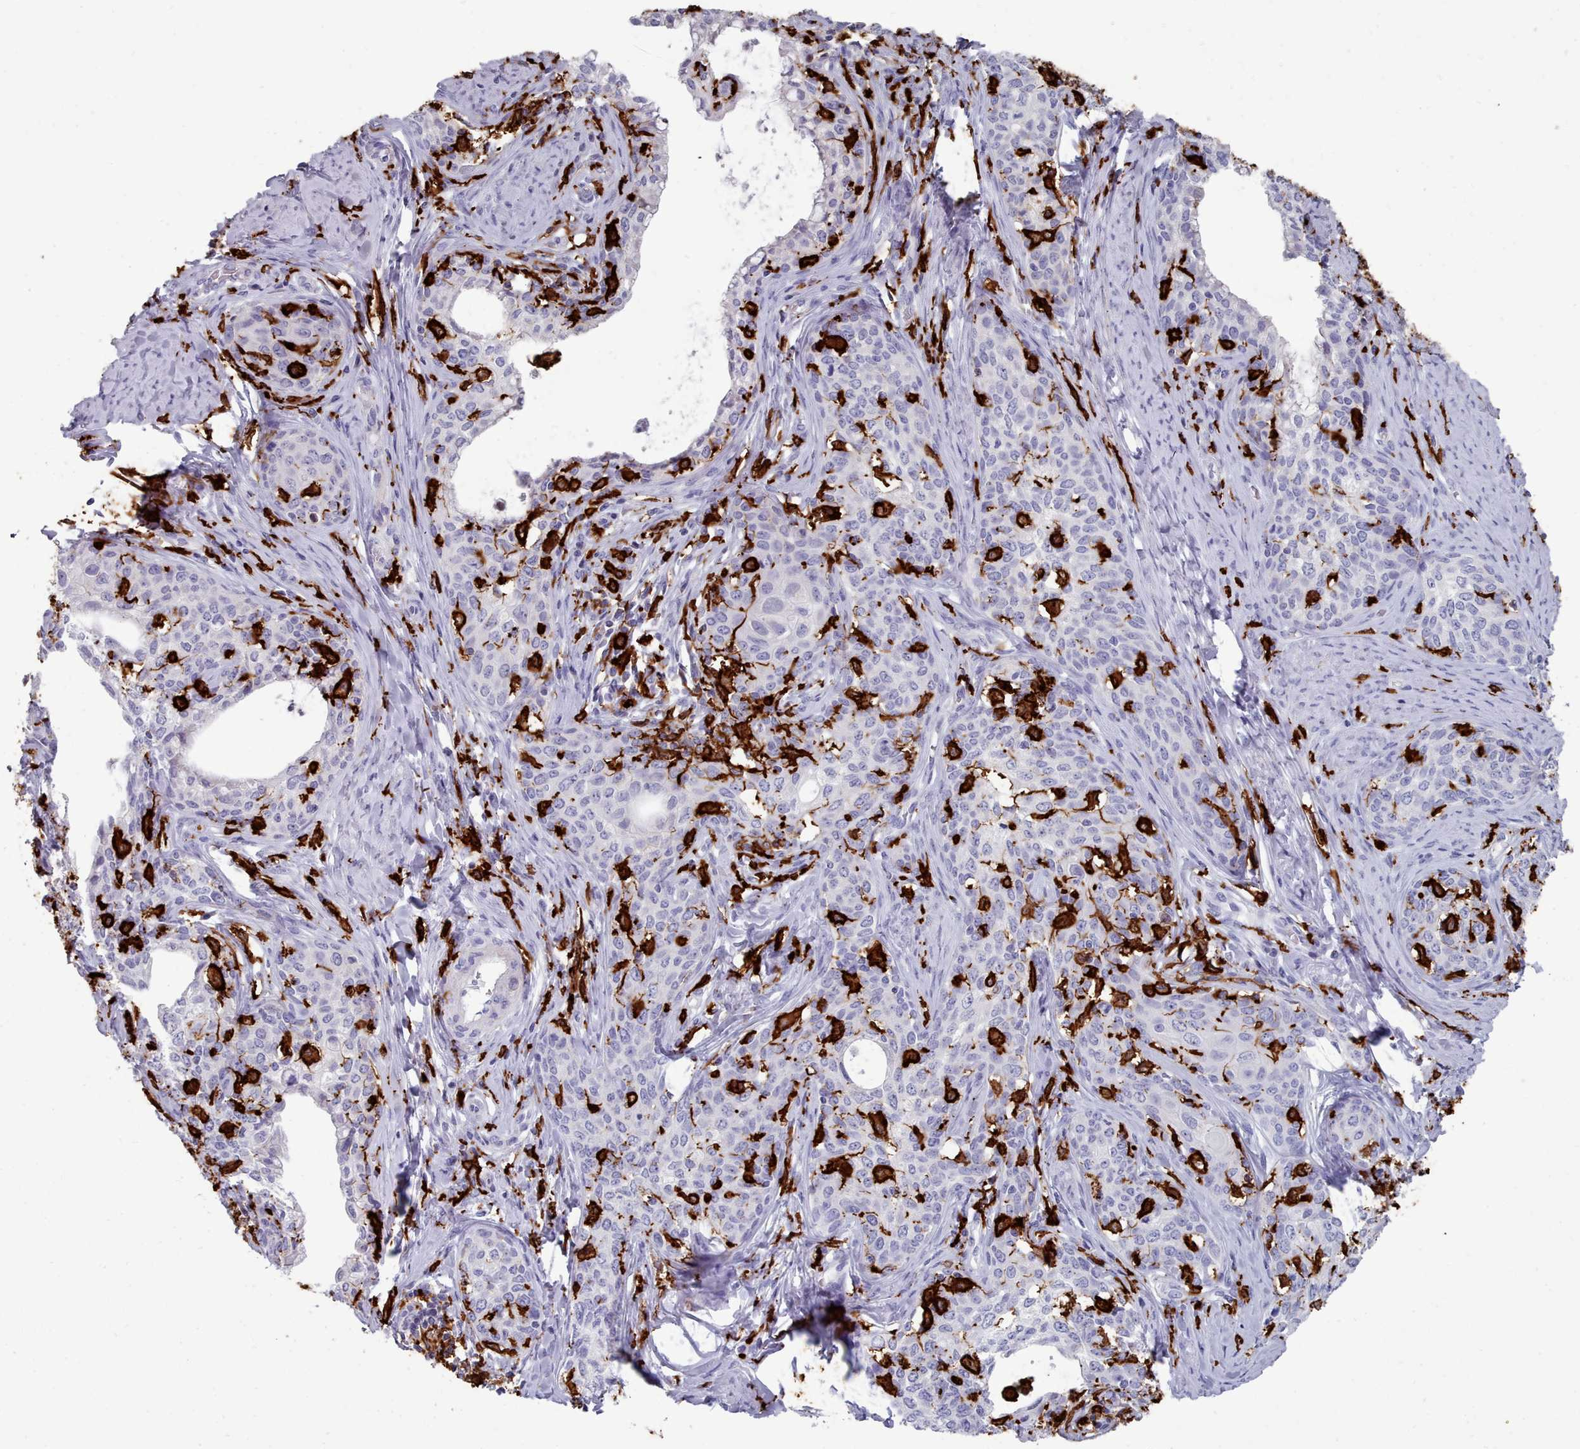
{"staining": {"intensity": "negative", "quantity": "none", "location": "none"}, "tissue": "cervical cancer", "cell_type": "Tumor cells", "image_type": "cancer", "snomed": [{"axis": "morphology", "description": "Squamous cell carcinoma, NOS"}, {"axis": "morphology", "description": "Adenocarcinoma, NOS"}, {"axis": "topography", "description": "Cervix"}], "caption": "Protein analysis of cervical cancer demonstrates no significant positivity in tumor cells.", "gene": "AIF1", "patient": {"sex": "female", "age": 52}}